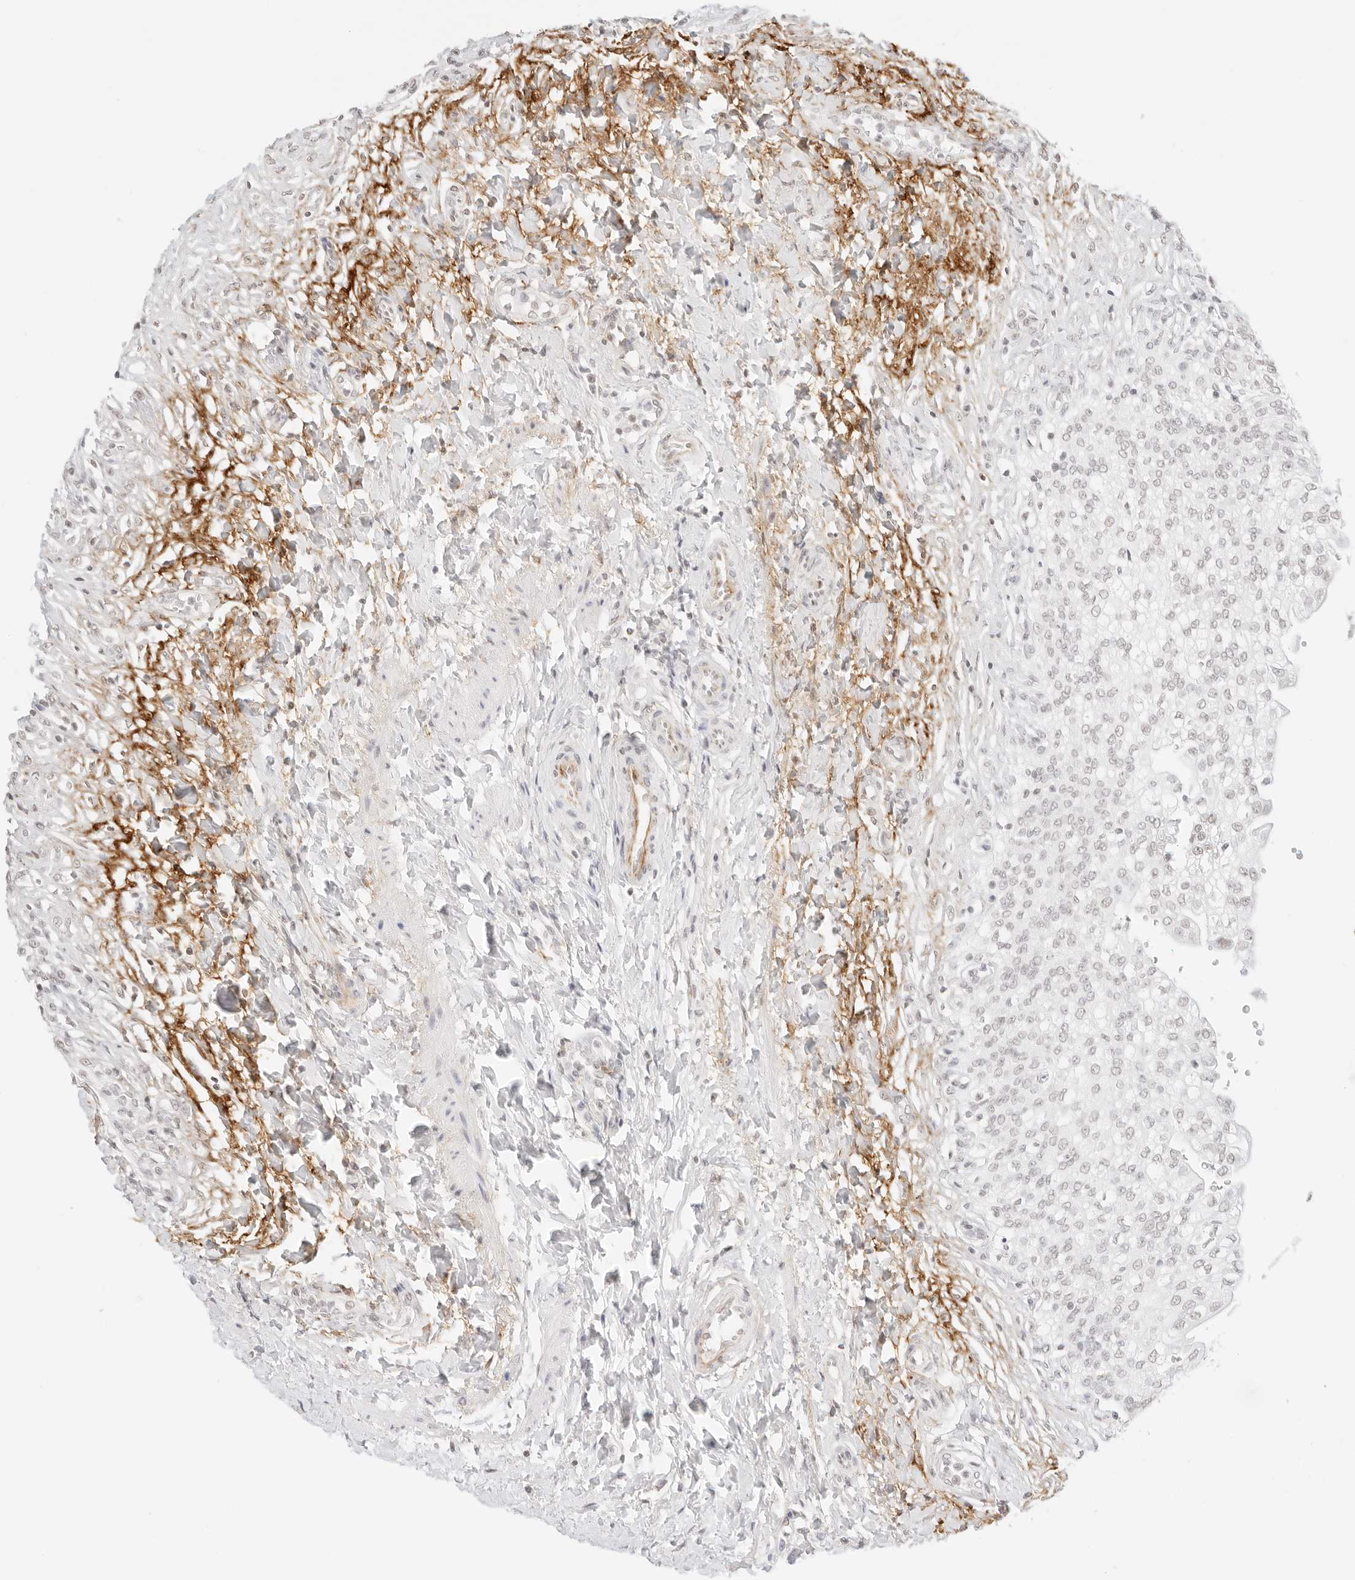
{"staining": {"intensity": "negative", "quantity": "none", "location": "none"}, "tissue": "urinary bladder", "cell_type": "Urothelial cells", "image_type": "normal", "snomed": [{"axis": "morphology", "description": "Urothelial carcinoma, High grade"}, {"axis": "topography", "description": "Urinary bladder"}], "caption": "DAB (3,3'-diaminobenzidine) immunohistochemical staining of benign human urinary bladder reveals no significant staining in urothelial cells. (DAB IHC with hematoxylin counter stain).", "gene": "FBLN5", "patient": {"sex": "male", "age": 46}}